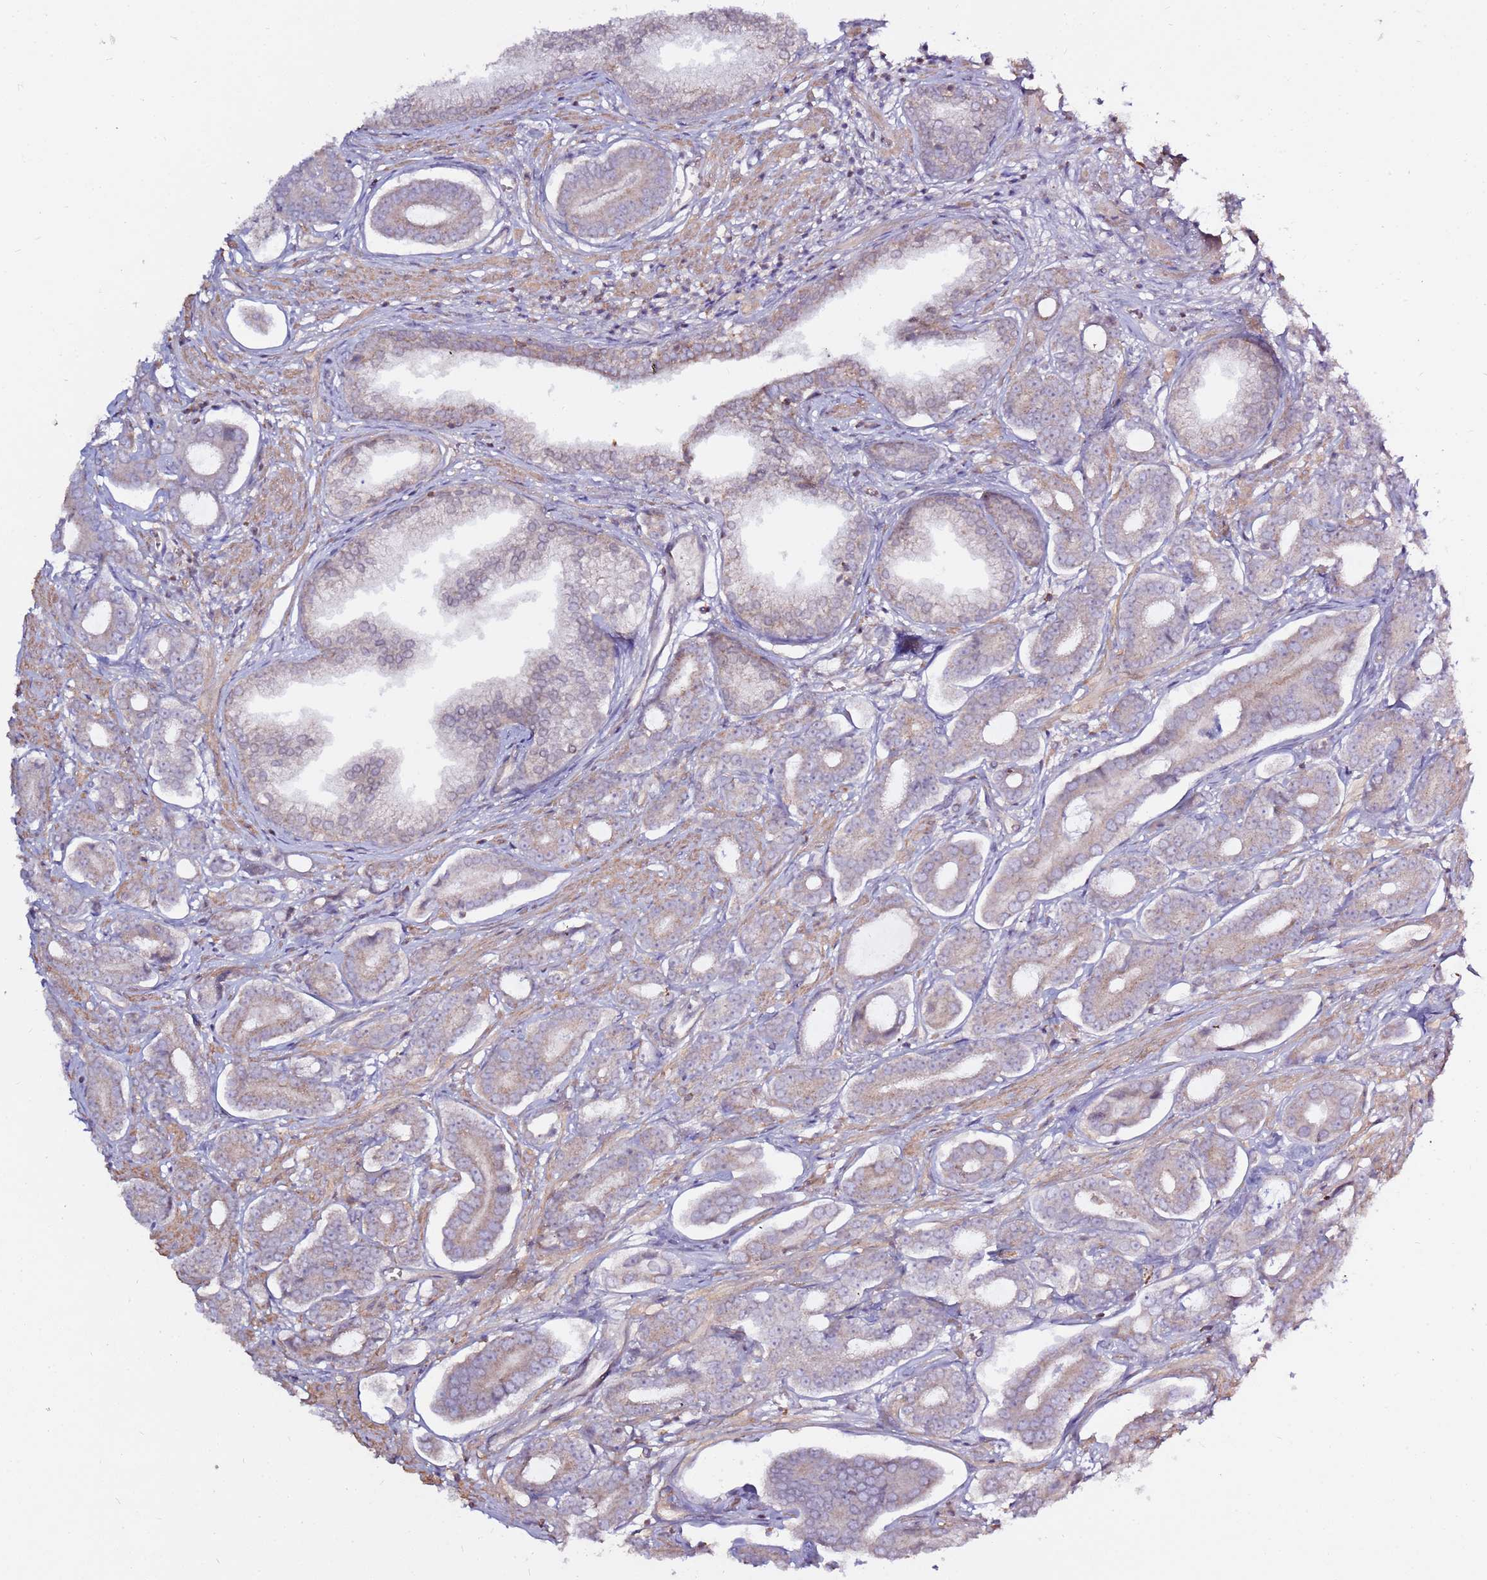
{"staining": {"intensity": "weak", "quantity": "<25%", "location": "cytoplasmic/membranous"}, "tissue": "prostate cancer", "cell_type": "Tumor cells", "image_type": "cancer", "snomed": [{"axis": "morphology", "description": "Adenocarcinoma, NOS"}, {"axis": "topography", "description": "Prostate and seminal vesicle, NOS"}], "caption": "This is a image of immunohistochemistry (IHC) staining of prostate cancer (adenocarcinoma), which shows no expression in tumor cells.", "gene": "EVA1B", "patient": {"sex": "male", "age": 76}}